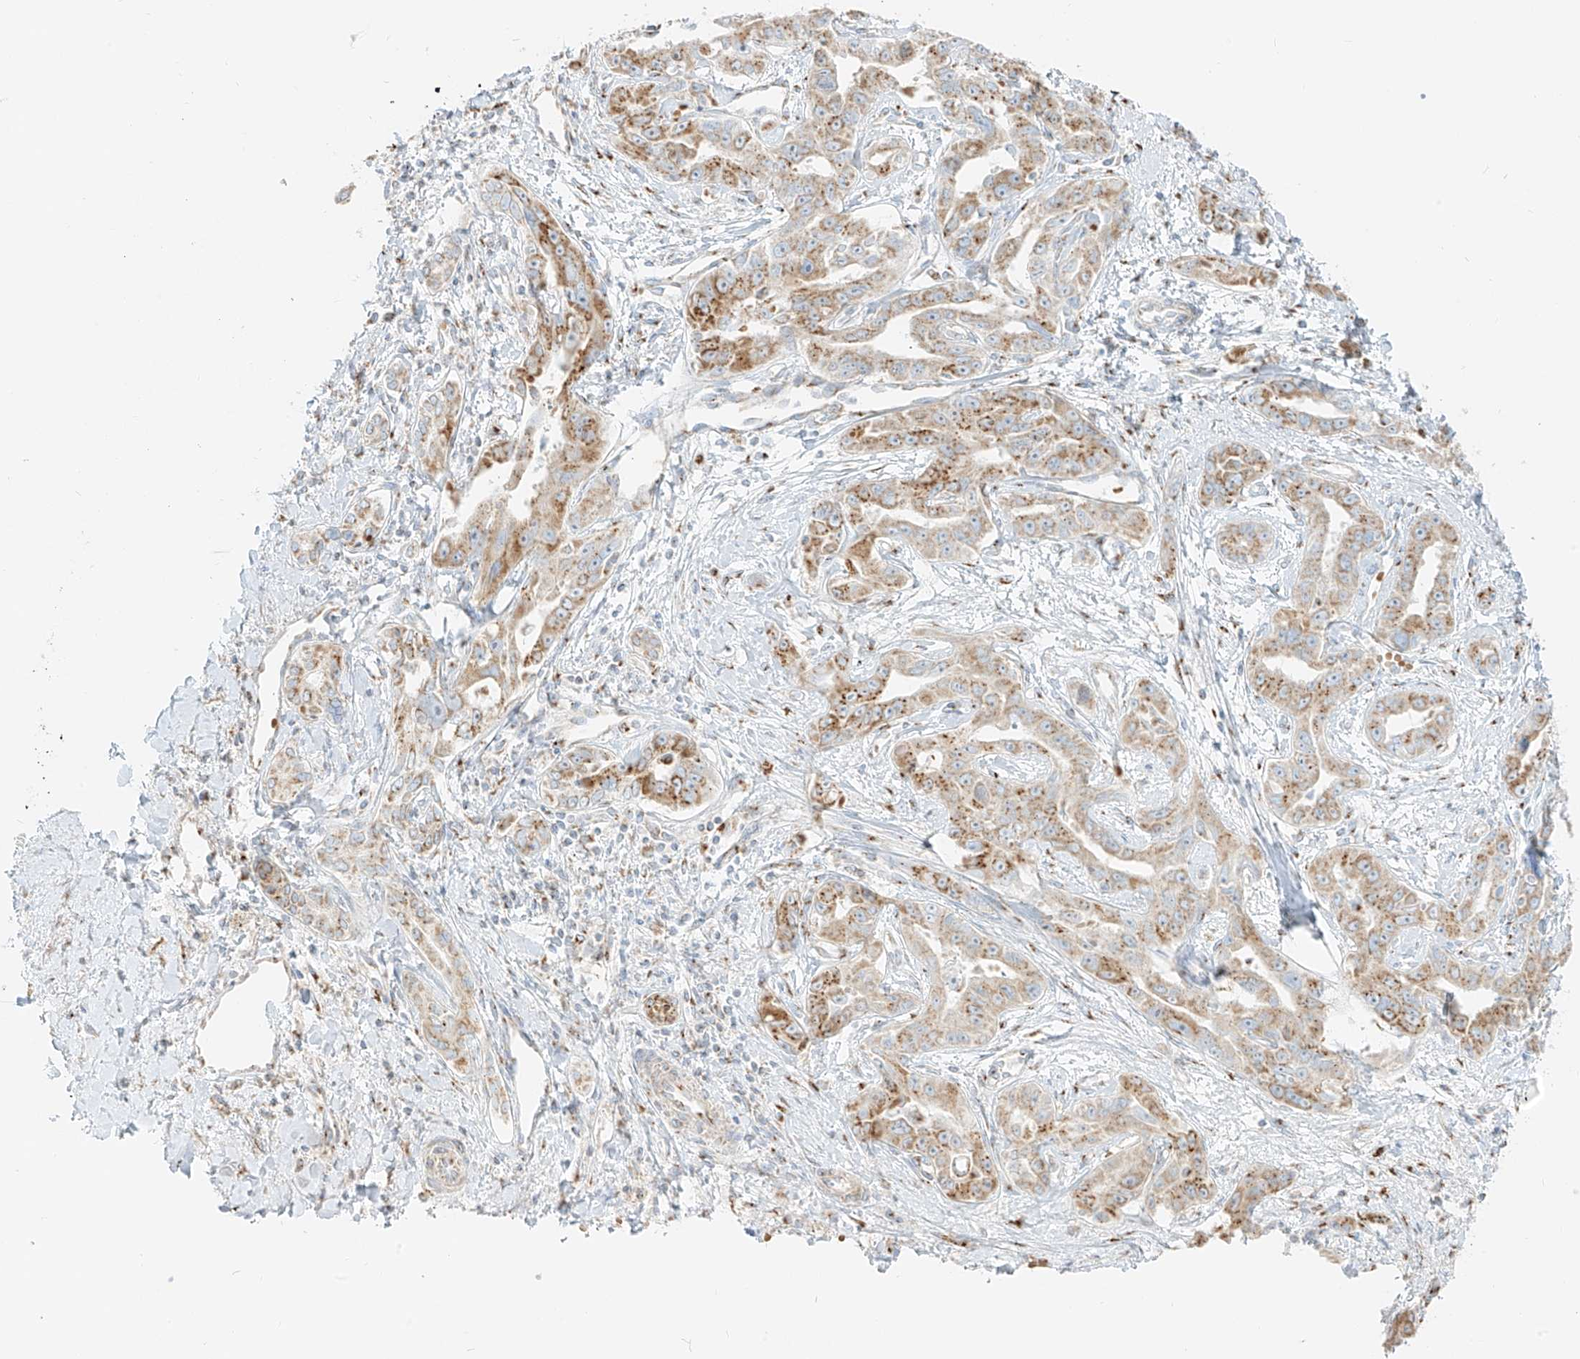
{"staining": {"intensity": "moderate", "quantity": ">75%", "location": "cytoplasmic/membranous"}, "tissue": "liver cancer", "cell_type": "Tumor cells", "image_type": "cancer", "snomed": [{"axis": "morphology", "description": "Cholangiocarcinoma"}, {"axis": "topography", "description": "Liver"}], "caption": "A brown stain shows moderate cytoplasmic/membranous staining of a protein in human liver cholangiocarcinoma tumor cells.", "gene": "TMEM87B", "patient": {"sex": "male", "age": 59}}